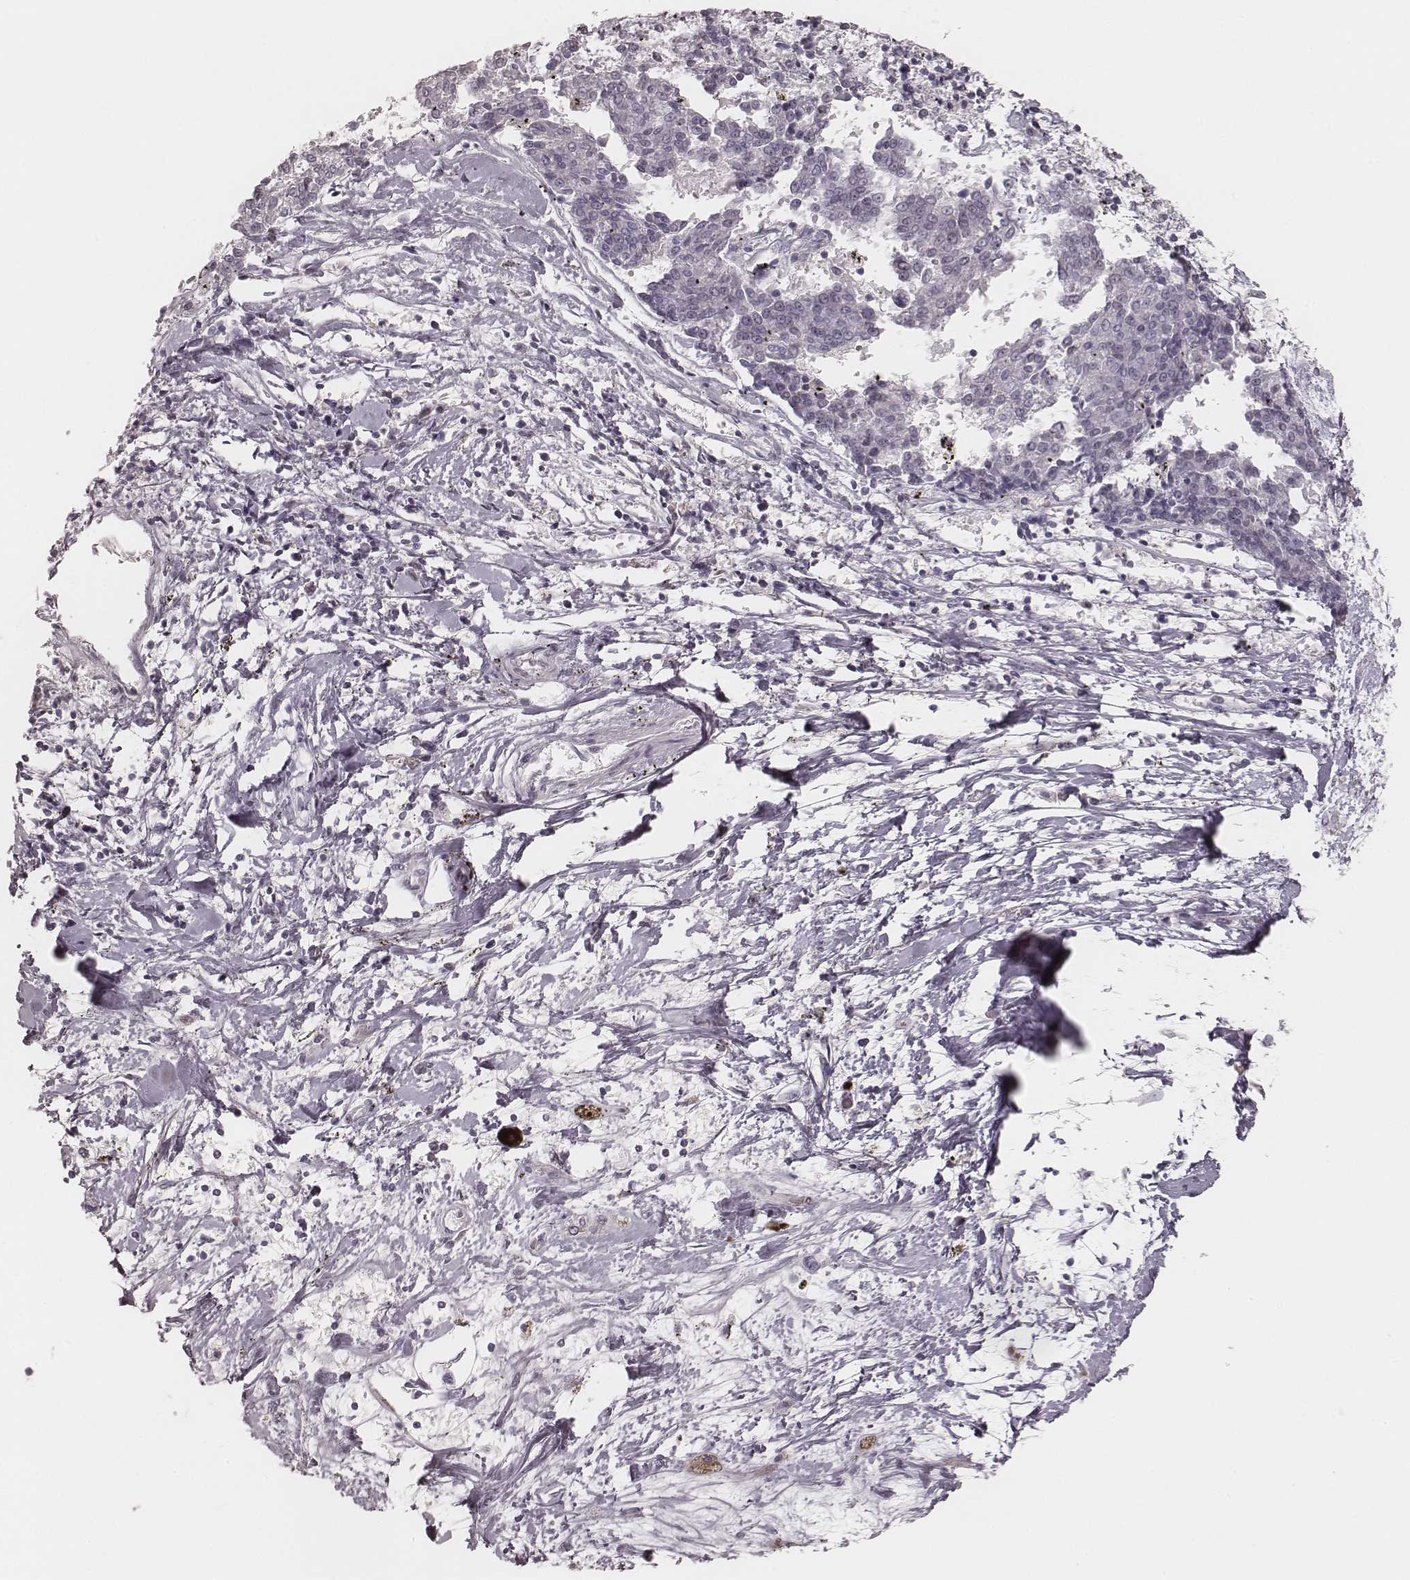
{"staining": {"intensity": "negative", "quantity": "none", "location": "none"}, "tissue": "melanoma", "cell_type": "Tumor cells", "image_type": "cancer", "snomed": [{"axis": "morphology", "description": "Malignant melanoma, NOS"}, {"axis": "topography", "description": "Skin"}], "caption": "An IHC histopathology image of malignant melanoma is shown. There is no staining in tumor cells of malignant melanoma. (DAB (3,3'-diaminobenzidine) IHC with hematoxylin counter stain).", "gene": "MSX1", "patient": {"sex": "female", "age": 72}}